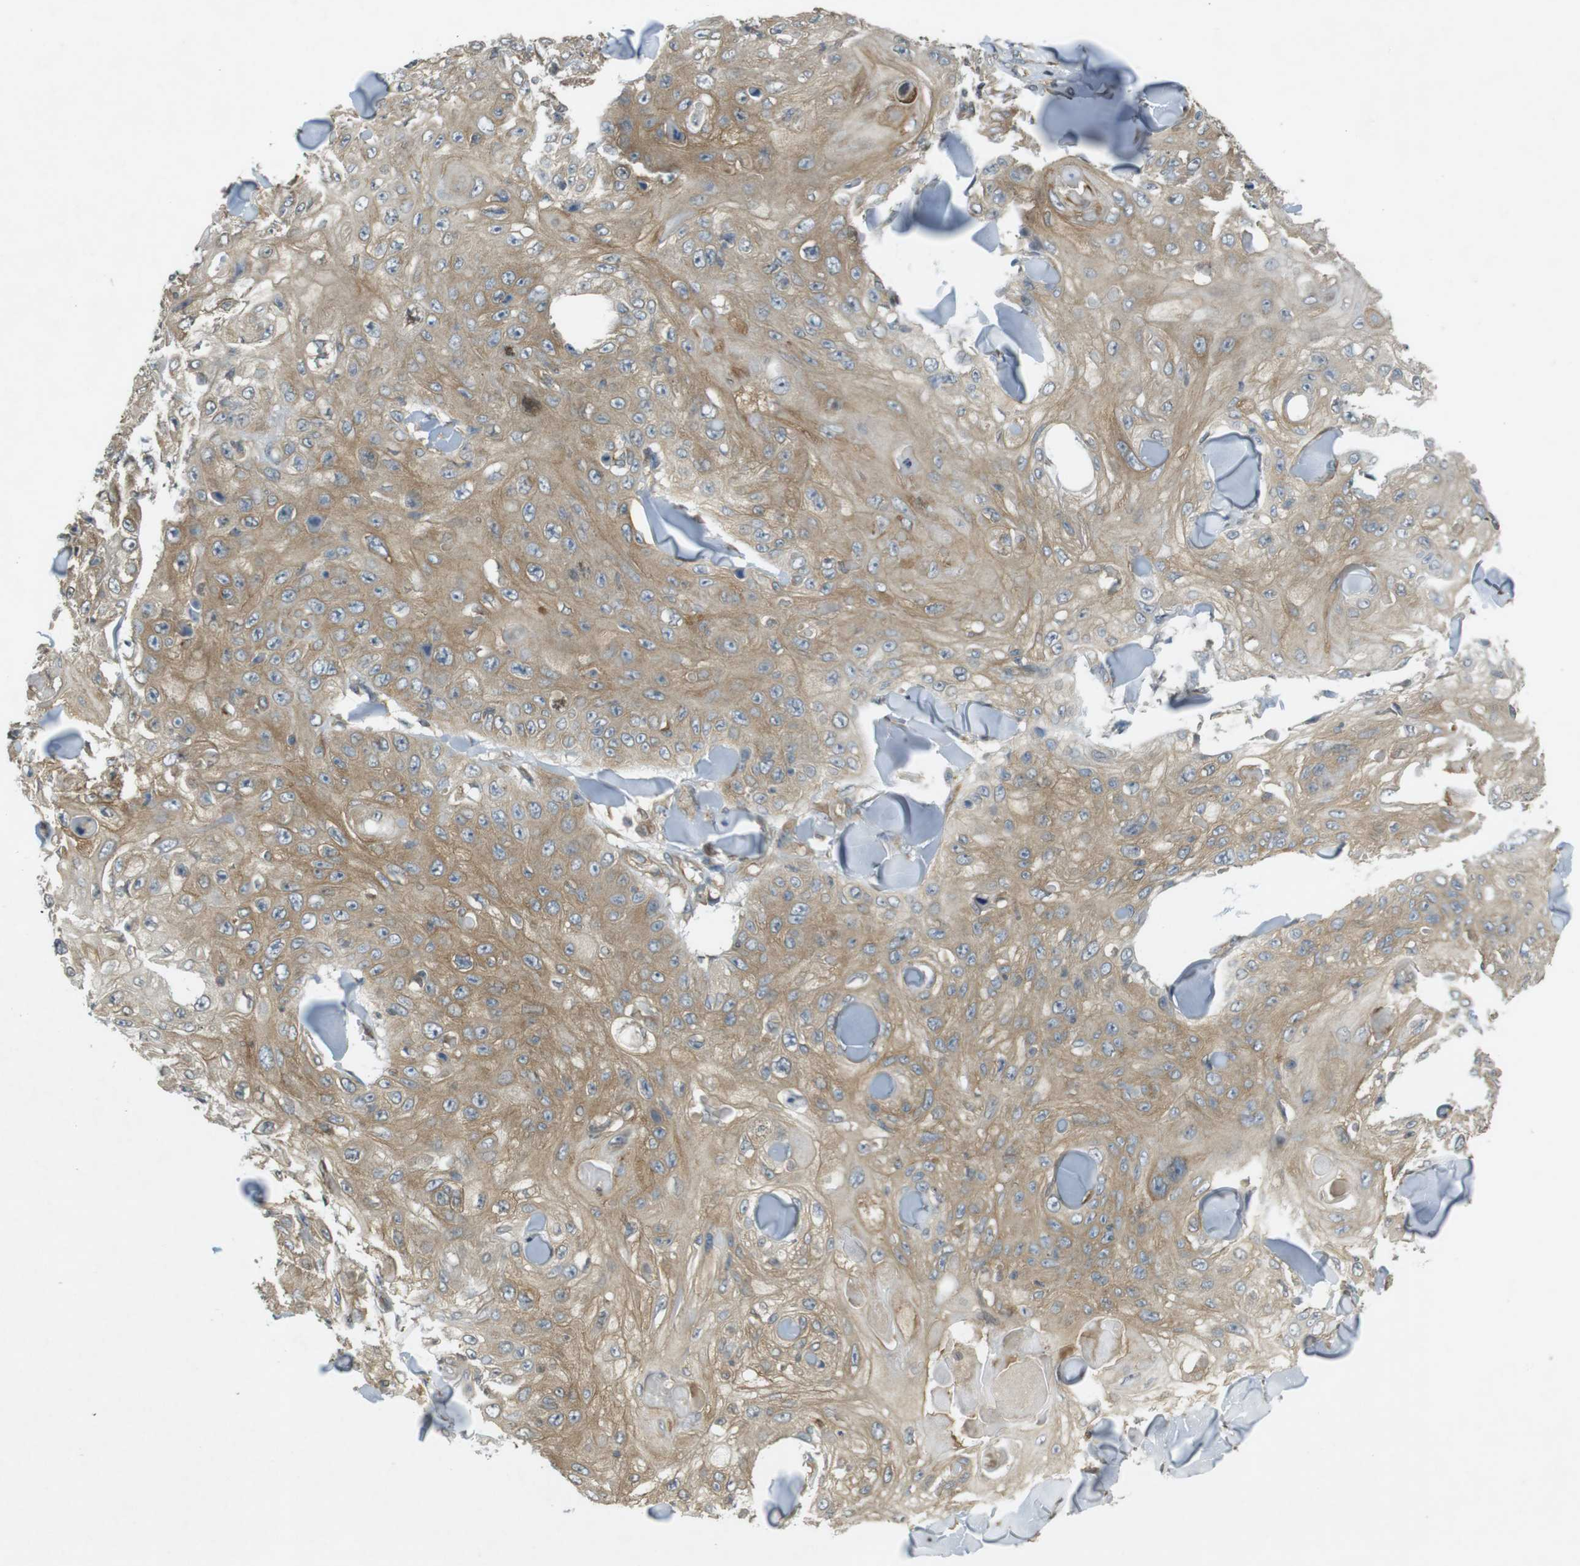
{"staining": {"intensity": "moderate", "quantity": ">75%", "location": "cytoplasmic/membranous"}, "tissue": "skin cancer", "cell_type": "Tumor cells", "image_type": "cancer", "snomed": [{"axis": "morphology", "description": "Squamous cell carcinoma, NOS"}, {"axis": "topography", "description": "Skin"}], "caption": "Human skin squamous cell carcinoma stained with a brown dye reveals moderate cytoplasmic/membranous positive expression in approximately >75% of tumor cells.", "gene": "KIF5B", "patient": {"sex": "male", "age": 86}}